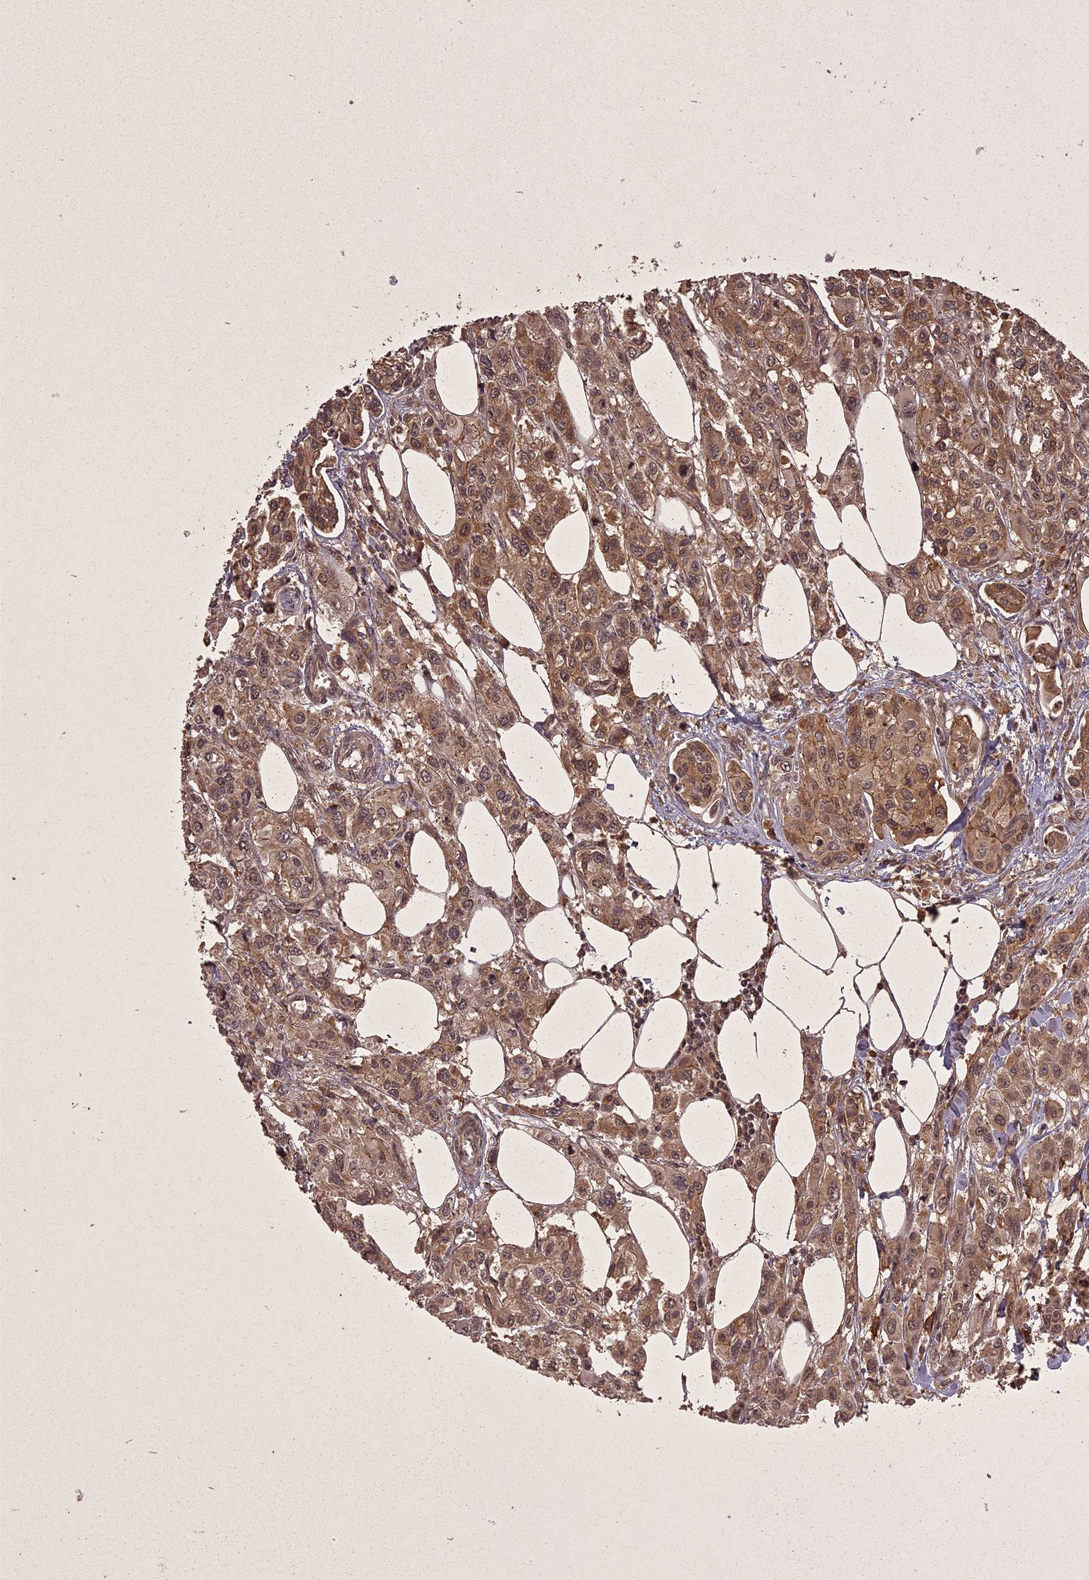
{"staining": {"intensity": "moderate", "quantity": ">75%", "location": "cytoplasmic/membranous,nuclear"}, "tissue": "urothelial cancer", "cell_type": "Tumor cells", "image_type": "cancer", "snomed": [{"axis": "morphology", "description": "Urothelial carcinoma, High grade"}, {"axis": "topography", "description": "Urinary bladder"}], "caption": "Immunohistochemical staining of human urothelial carcinoma (high-grade) demonstrates moderate cytoplasmic/membranous and nuclear protein staining in about >75% of tumor cells. The staining is performed using DAB brown chromogen to label protein expression. The nuclei are counter-stained blue using hematoxylin.", "gene": "ING5", "patient": {"sex": "male", "age": 67}}